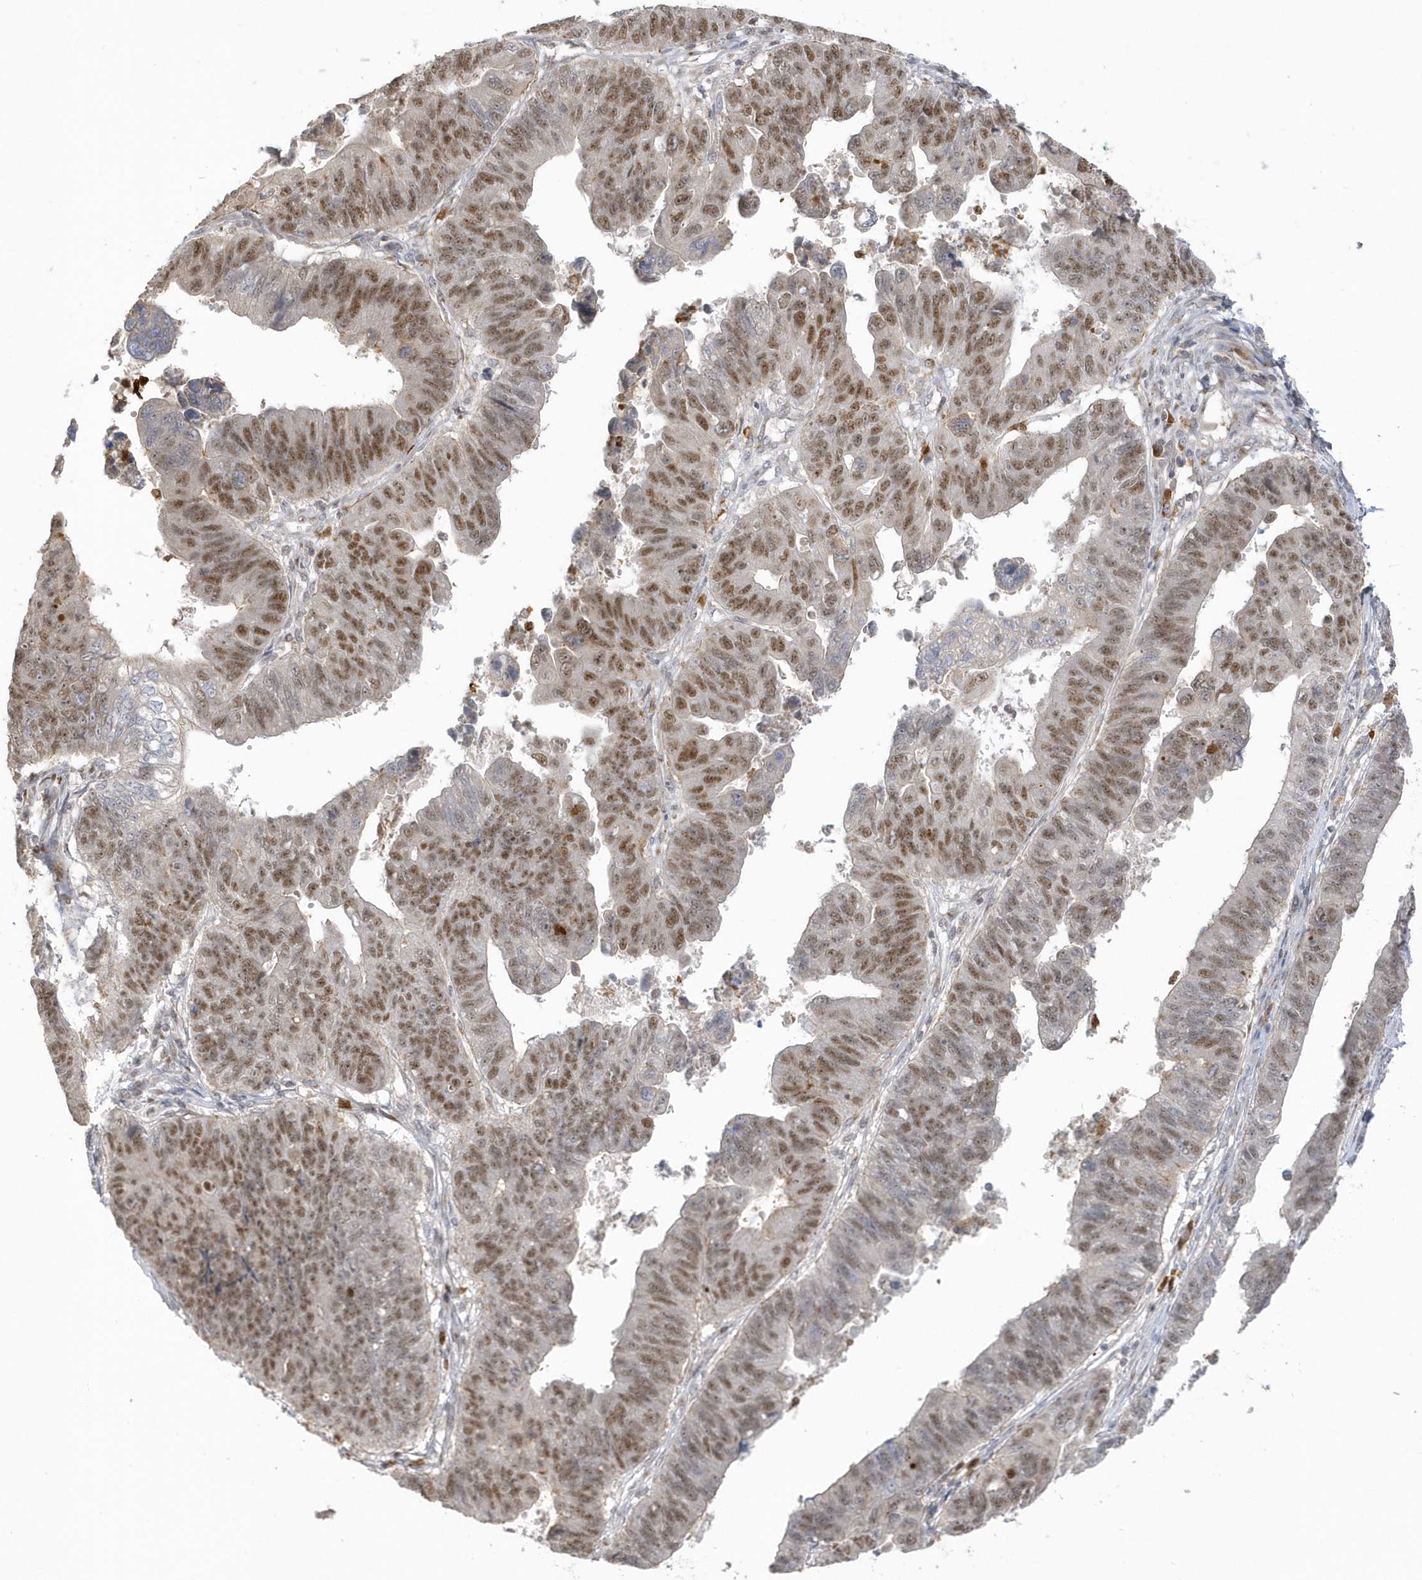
{"staining": {"intensity": "moderate", "quantity": ">75%", "location": "nuclear"}, "tissue": "stomach cancer", "cell_type": "Tumor cells", "image_type": "cancer", "snomed": [{"axis": "morphology", "description": "Adenocarcinoma, NOS"}, {"axis": "topography", "description": "Stomach"}], "caption": "This is an image of immunohistochemistry (IHC) staining of stomach adenocarcinoma, which shows moderate expression in the nuclear of tumor cells.", "gene": "NAF1", "patient": {"sex": "male", "age": 59}}